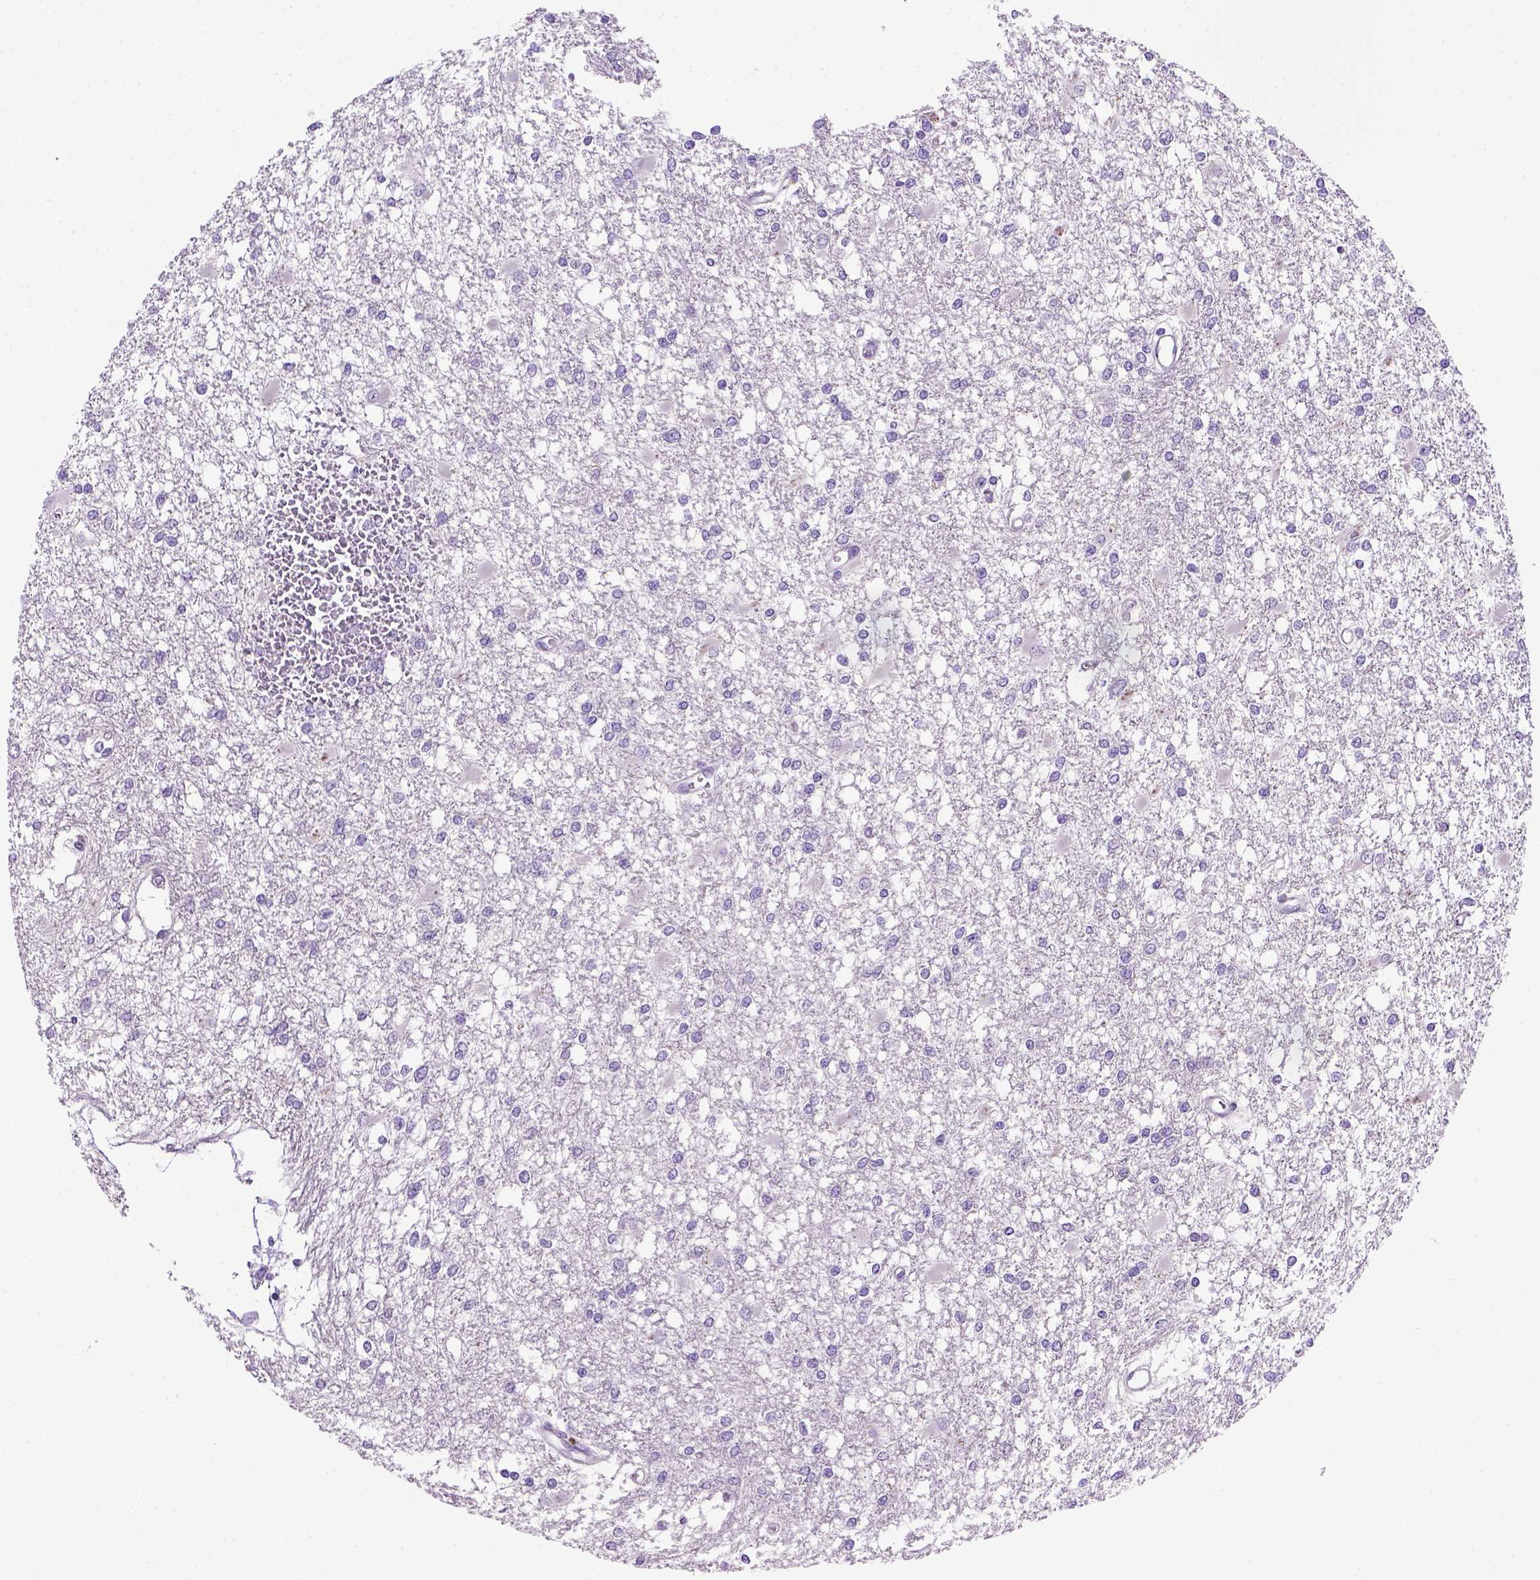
{"staining": {"intensity": "negative", "quantity": "none", "location": "none"}, "tissue": "glioma", "cell_type": "Tumor cells", "image_type": "cancer", "snomed": [{"axis": "morphology", "description": "Glioma, malignant, High grade"}, {"axis": "topography", "description": "Cerebral cortex"}], "caption": "Immunohistochemistry micrograph of glioma stained for a protein (brown), which exhibits no positivity in tumor cells.", "gene": "CDH1", "patient": {"sex": "male", "age": 79}}